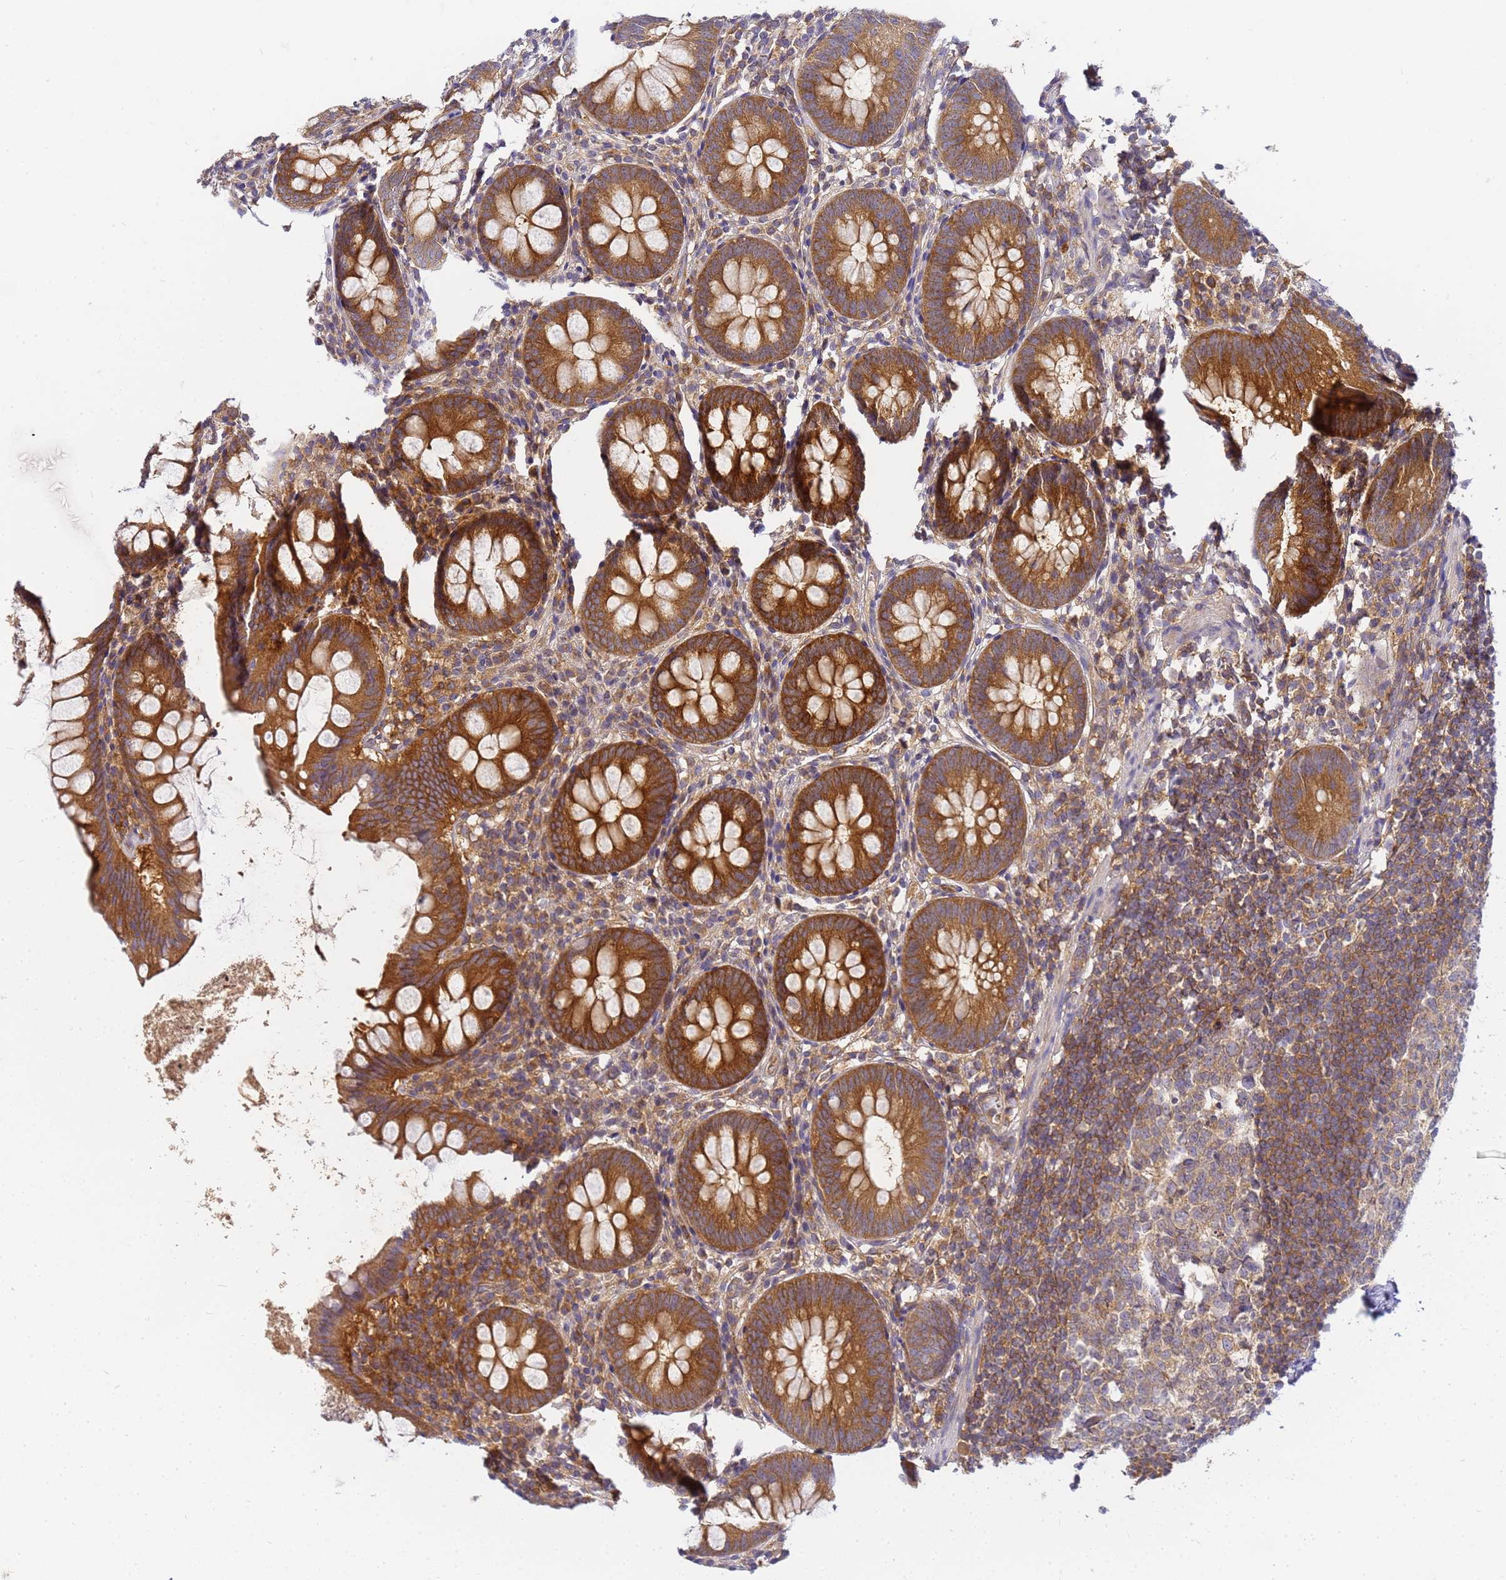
{"staining": {"intensity": "strong", "quantity": ">75%", "location": "cytoplasmic/membranous"}, "tissue": "appendix", "cell_type": "Glandular cells", "image_type": "normal", "snomed": [{"axis": "morphology", "description": "Normal tissue, NOS"}, {"axis": "topography", "description": "Appendix"}], "caption": "Protein analysis of benign appendix demonstrates strong cytoplasmic/membranous staining in about >75% of glandular cells. (DAB (3,3'-diaminobenzidine) IHC, brown staining for protein, blue staining for nuclei).", "gene": "CHM", "patient": {"sex": "female", "age": 51}}